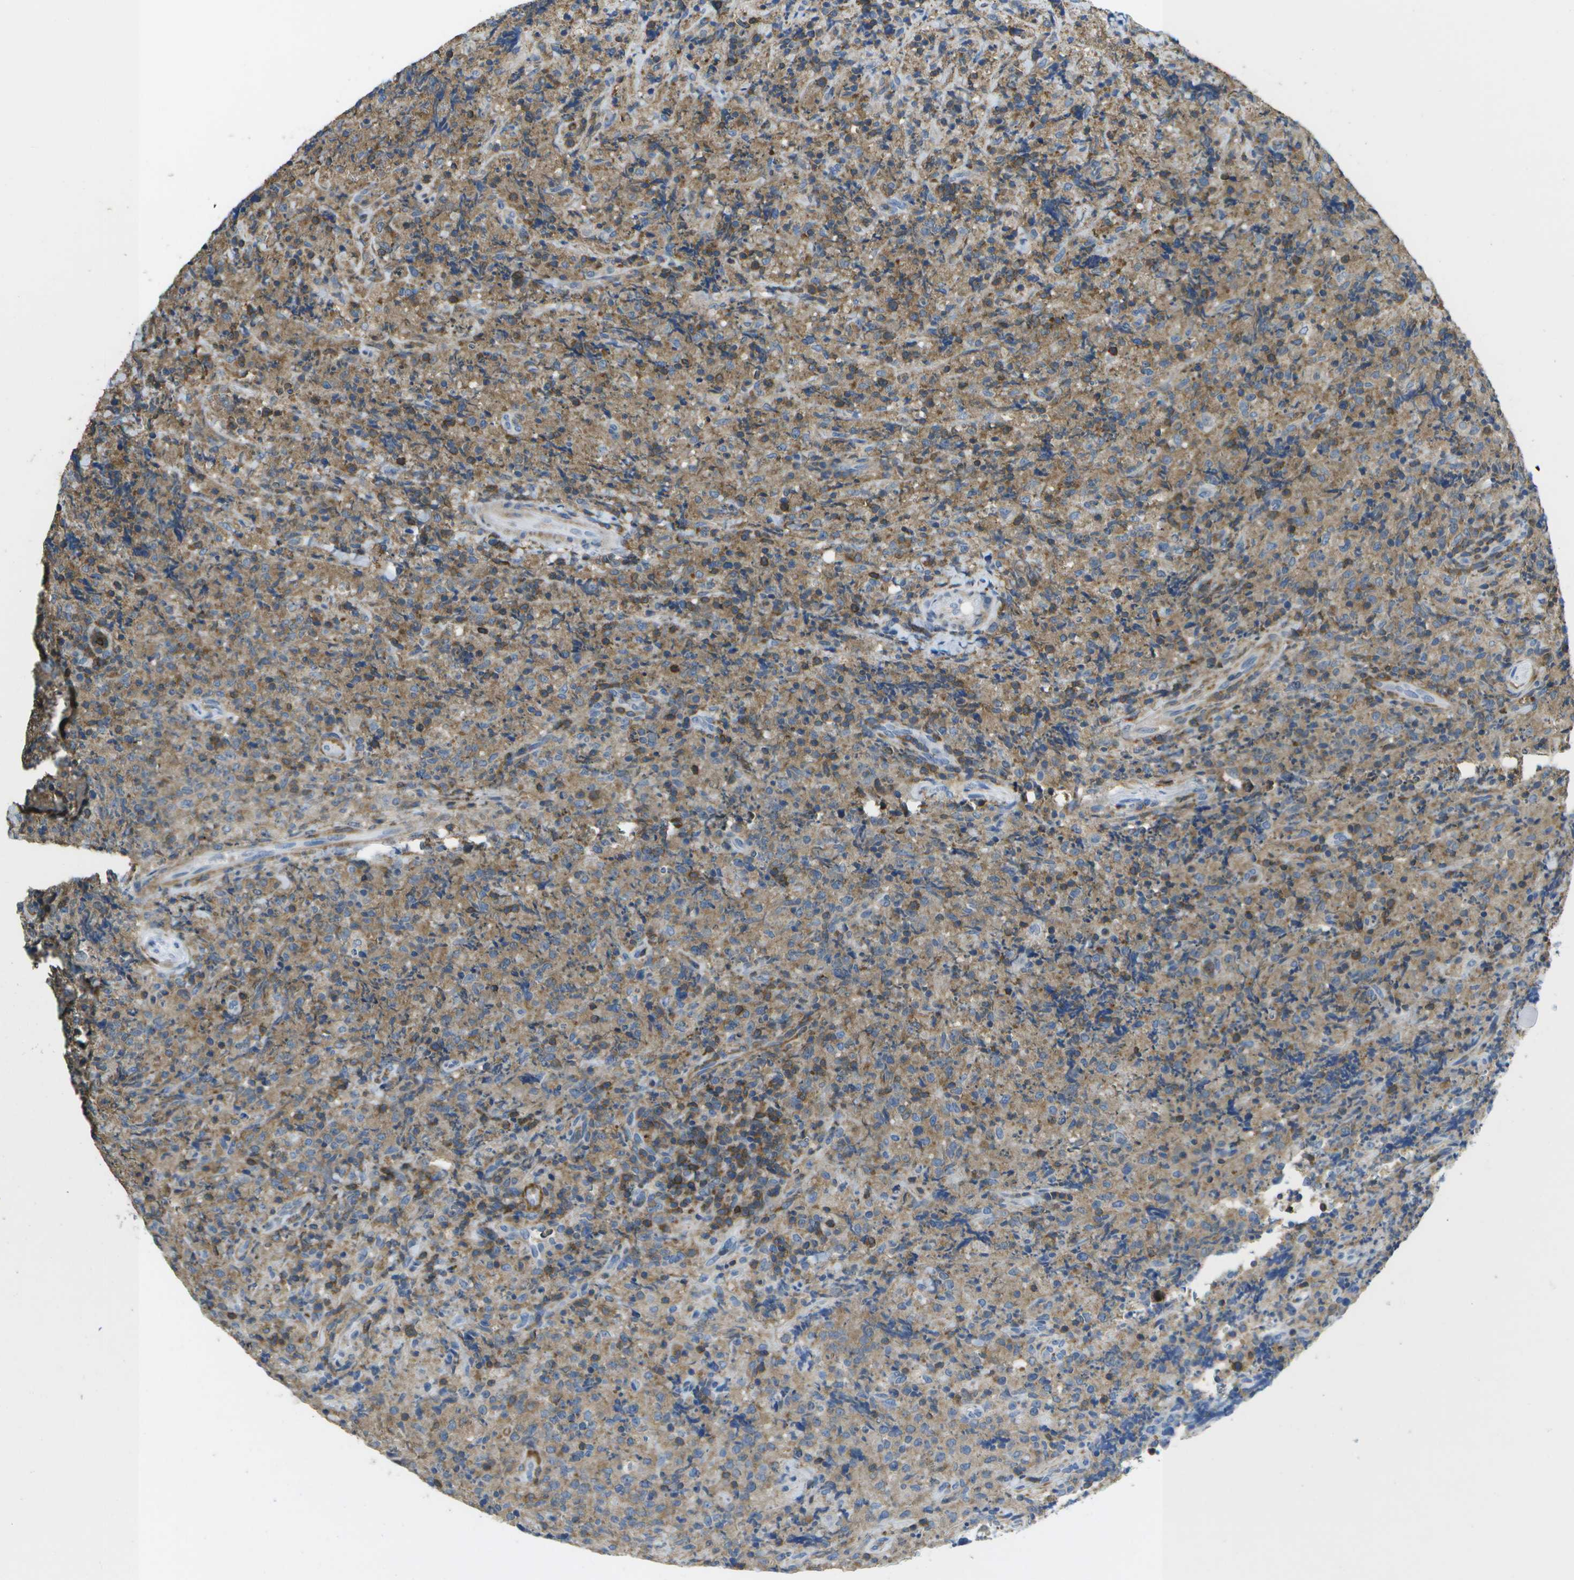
{"staining": {"intensity": "moderate", "quantity": "25%-75%", "location": "cytoplasmic/membranous"}, "tissue": "lymphoma", "cell_type": "Tumor cells", "image_type": "cancer", "snomed": [{"axis": "morphology", "description": "Malignant lymphoma, non-Hodgkin's type, High grade"}, {"axis": "topography", "description": "Tonsil"}], "caption": "An IHC micrograph of tumor tissue is shown. Protein staining in brown labels moderate cytoplasmic/membranous positivity in high-grade malignant lymphoma, non-Hodgkin's type within tumor cells.", "gene": "RCSD1", "patient": {"sex": "female", "age": 36}}